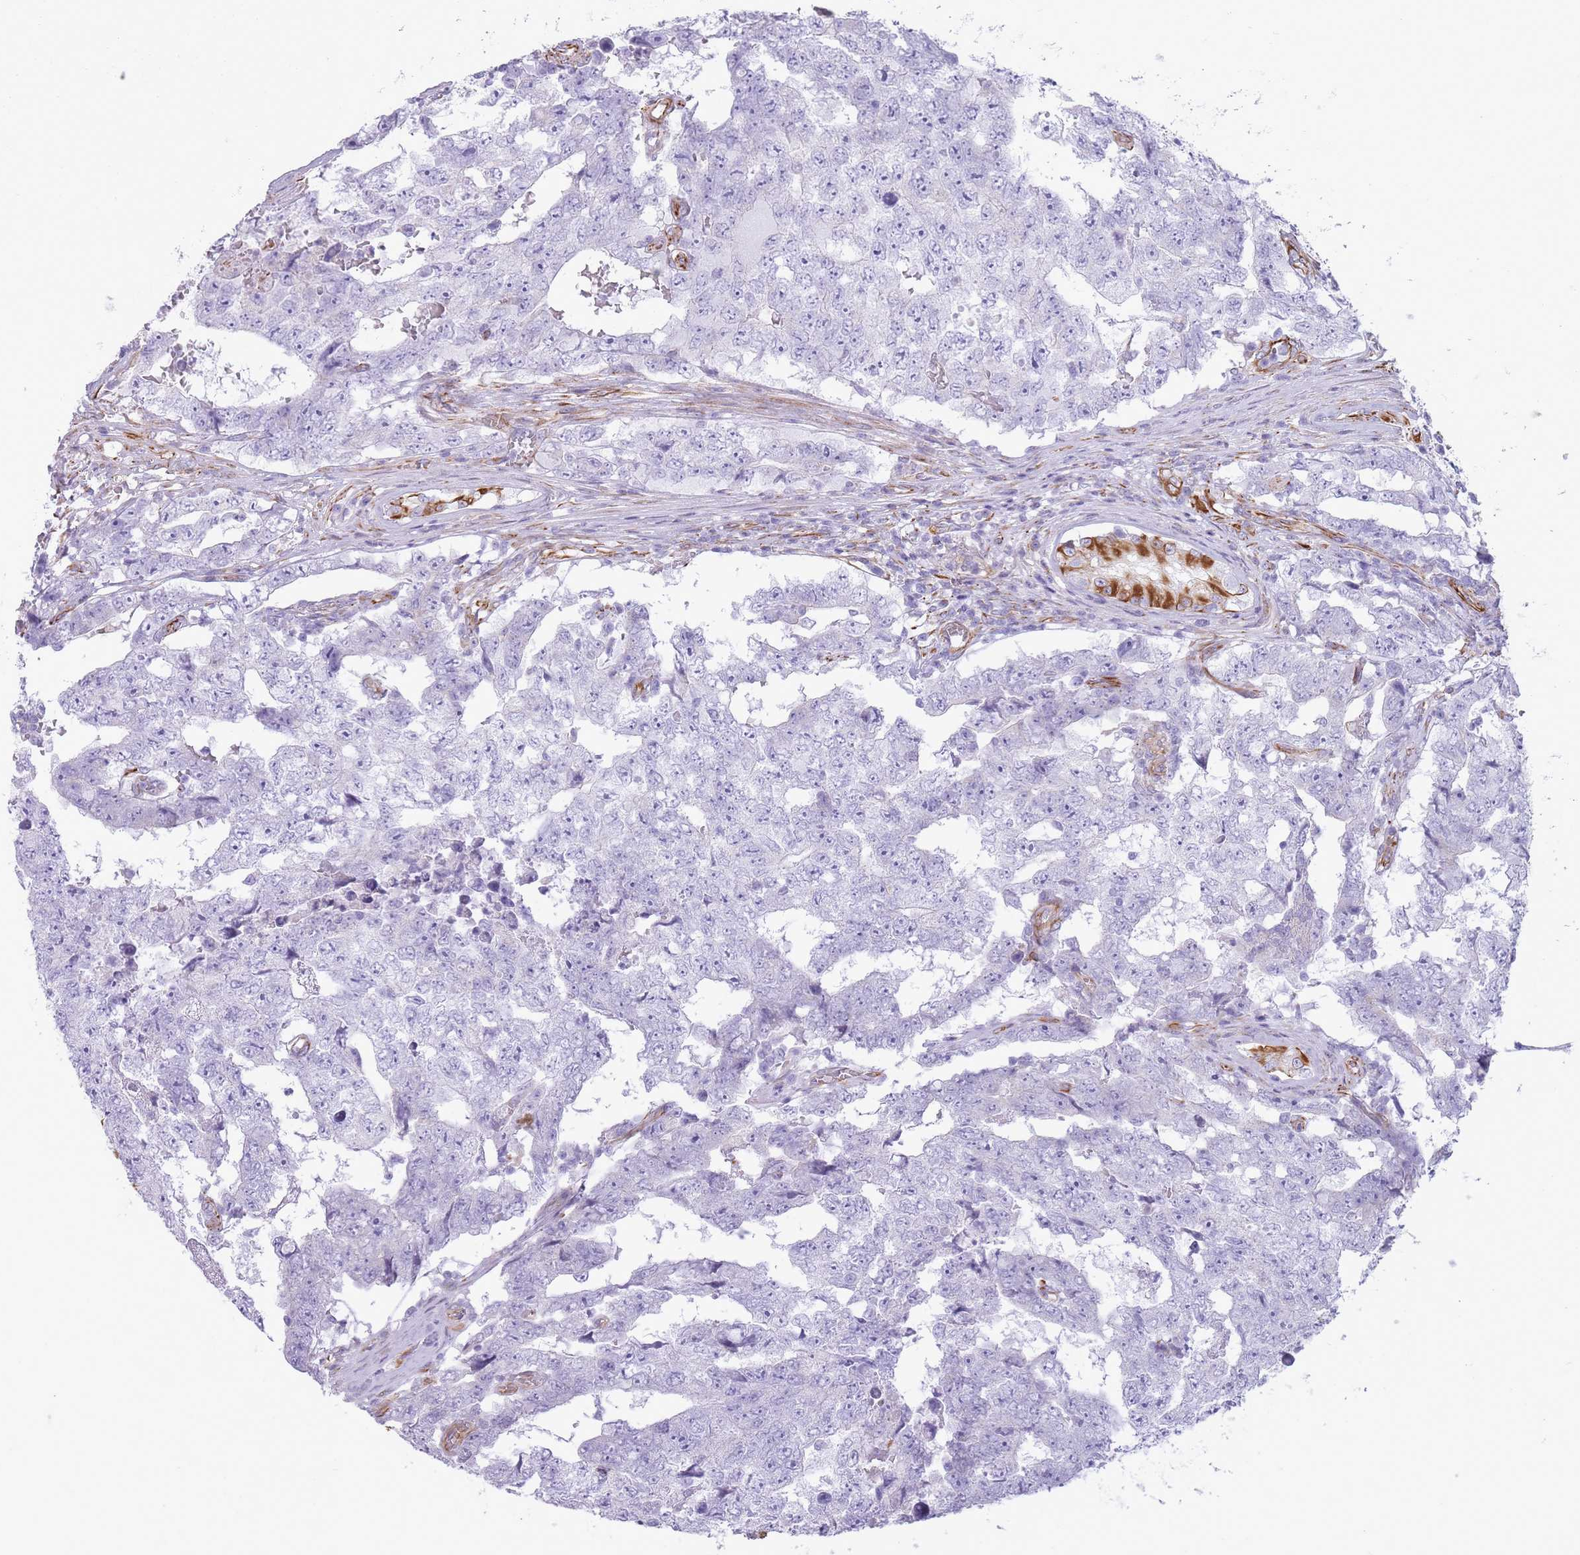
{"staining": {"intensity": "negative", "quantity": "none", "location": "none"}, "tissue": "testis cancer", "cell_type": "Tumor cells", "image_type": "cancer", "snomed": [{"axis": "morphology", "description": "Carcinoma, Embryonal, NOS"}, {"axis": "topography", "description": "Testis"}], "caption": "Embryonal carcinoma (testis) was stained to show a protein in brown. There is no significant staining in tumor cells.", "gene": "PTCD1", "patient": {"sex": "male", "age": 25}}